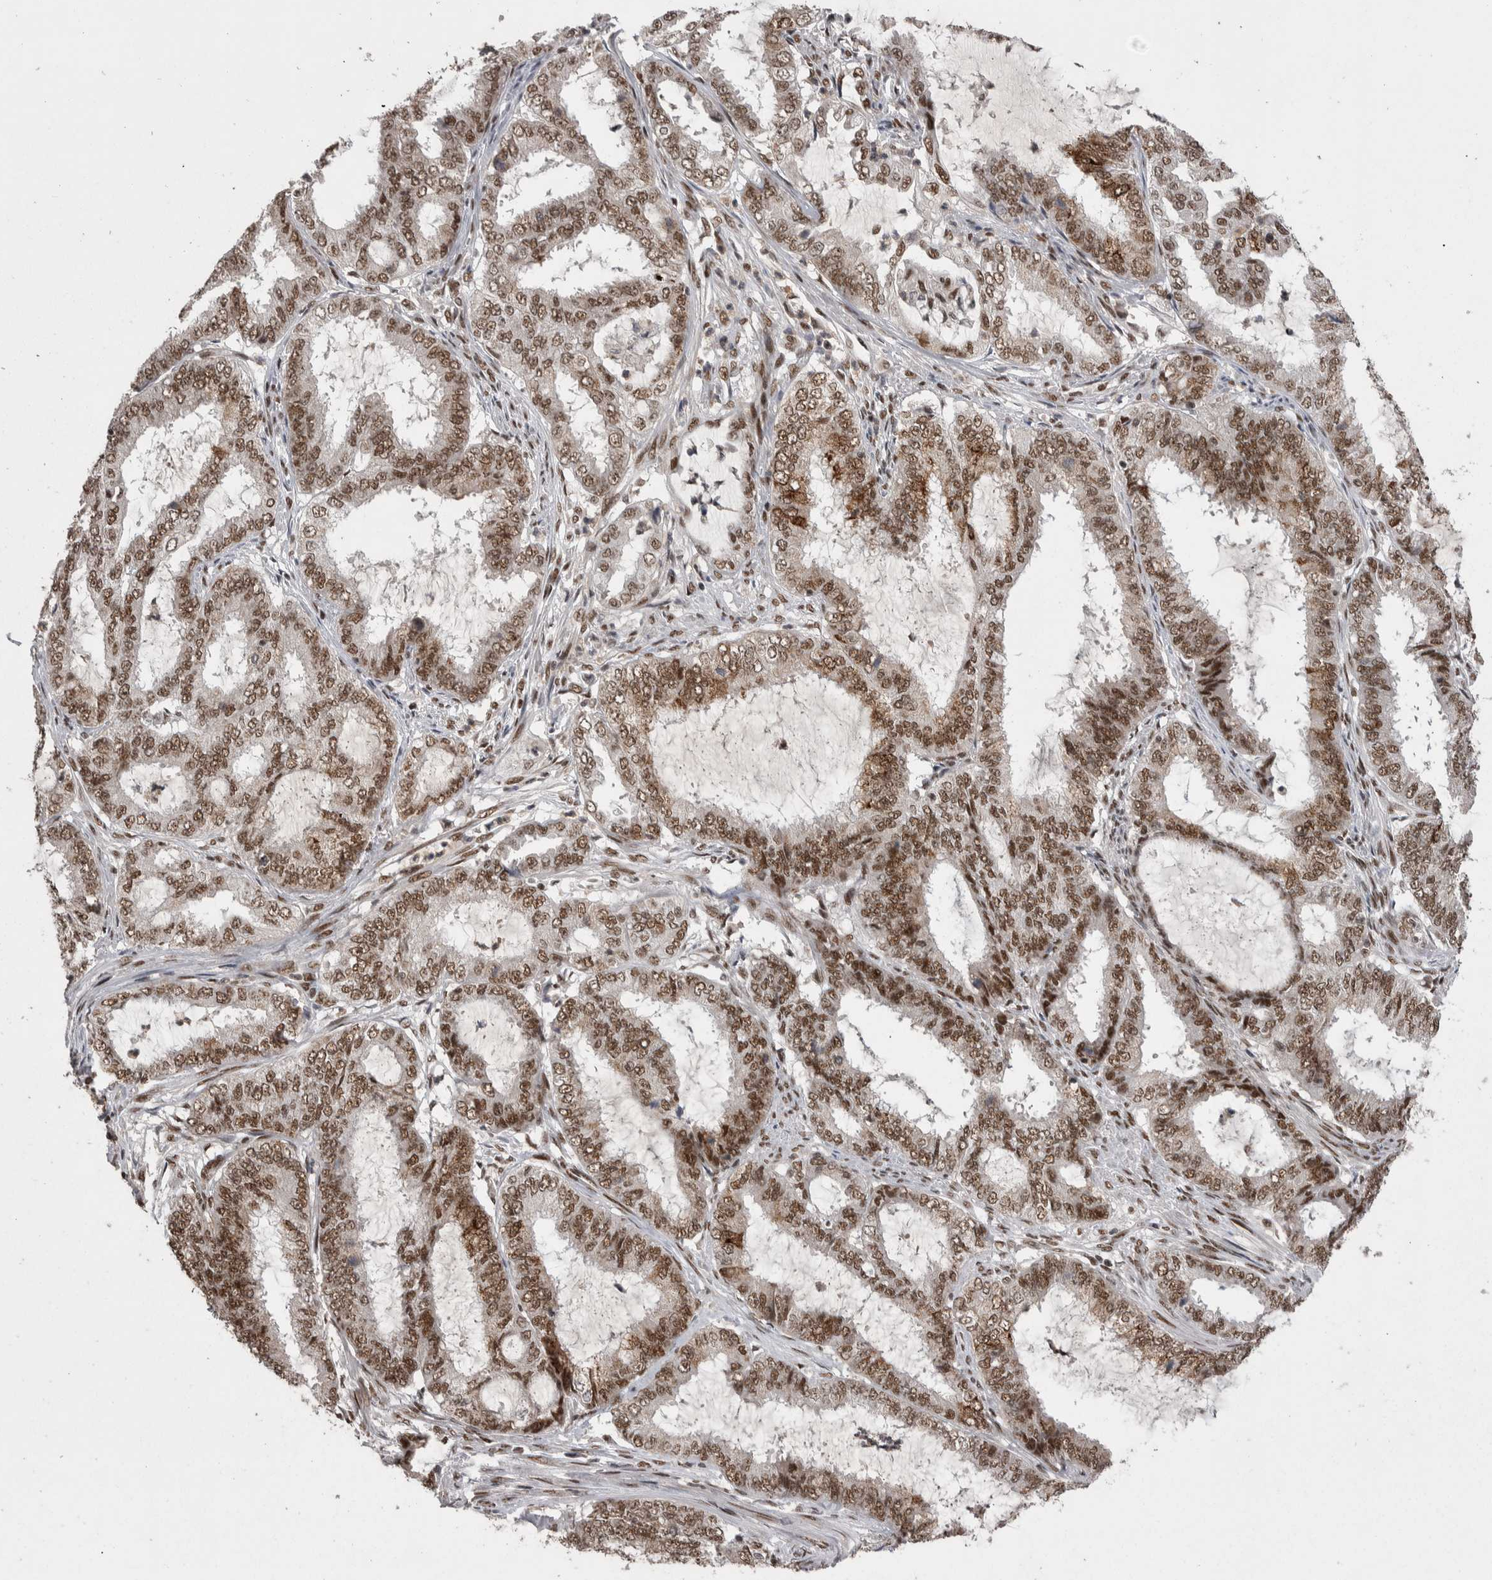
{"staining": {"intensity": "moderate", "quantity": ">75%", "location": "nuclear"}, "tissue": "endometrial cancer", "cell_type": "Tumor cells", "image_type": "cancer", "snomed": [{"axis": "morphology", "description": "Adenocarcinoma, NOS"}, {"axis": "topography", "description": "Endometrium"}], "caption": "Approximately >75% of tumor cells in adenocarcinoma (endometrial) demonstrate moderate nuclear protein staining as visualized by brown immunohistochemical staining.", "gene": "DMTF1", "patient": {"sex": "female", "age": 51}}